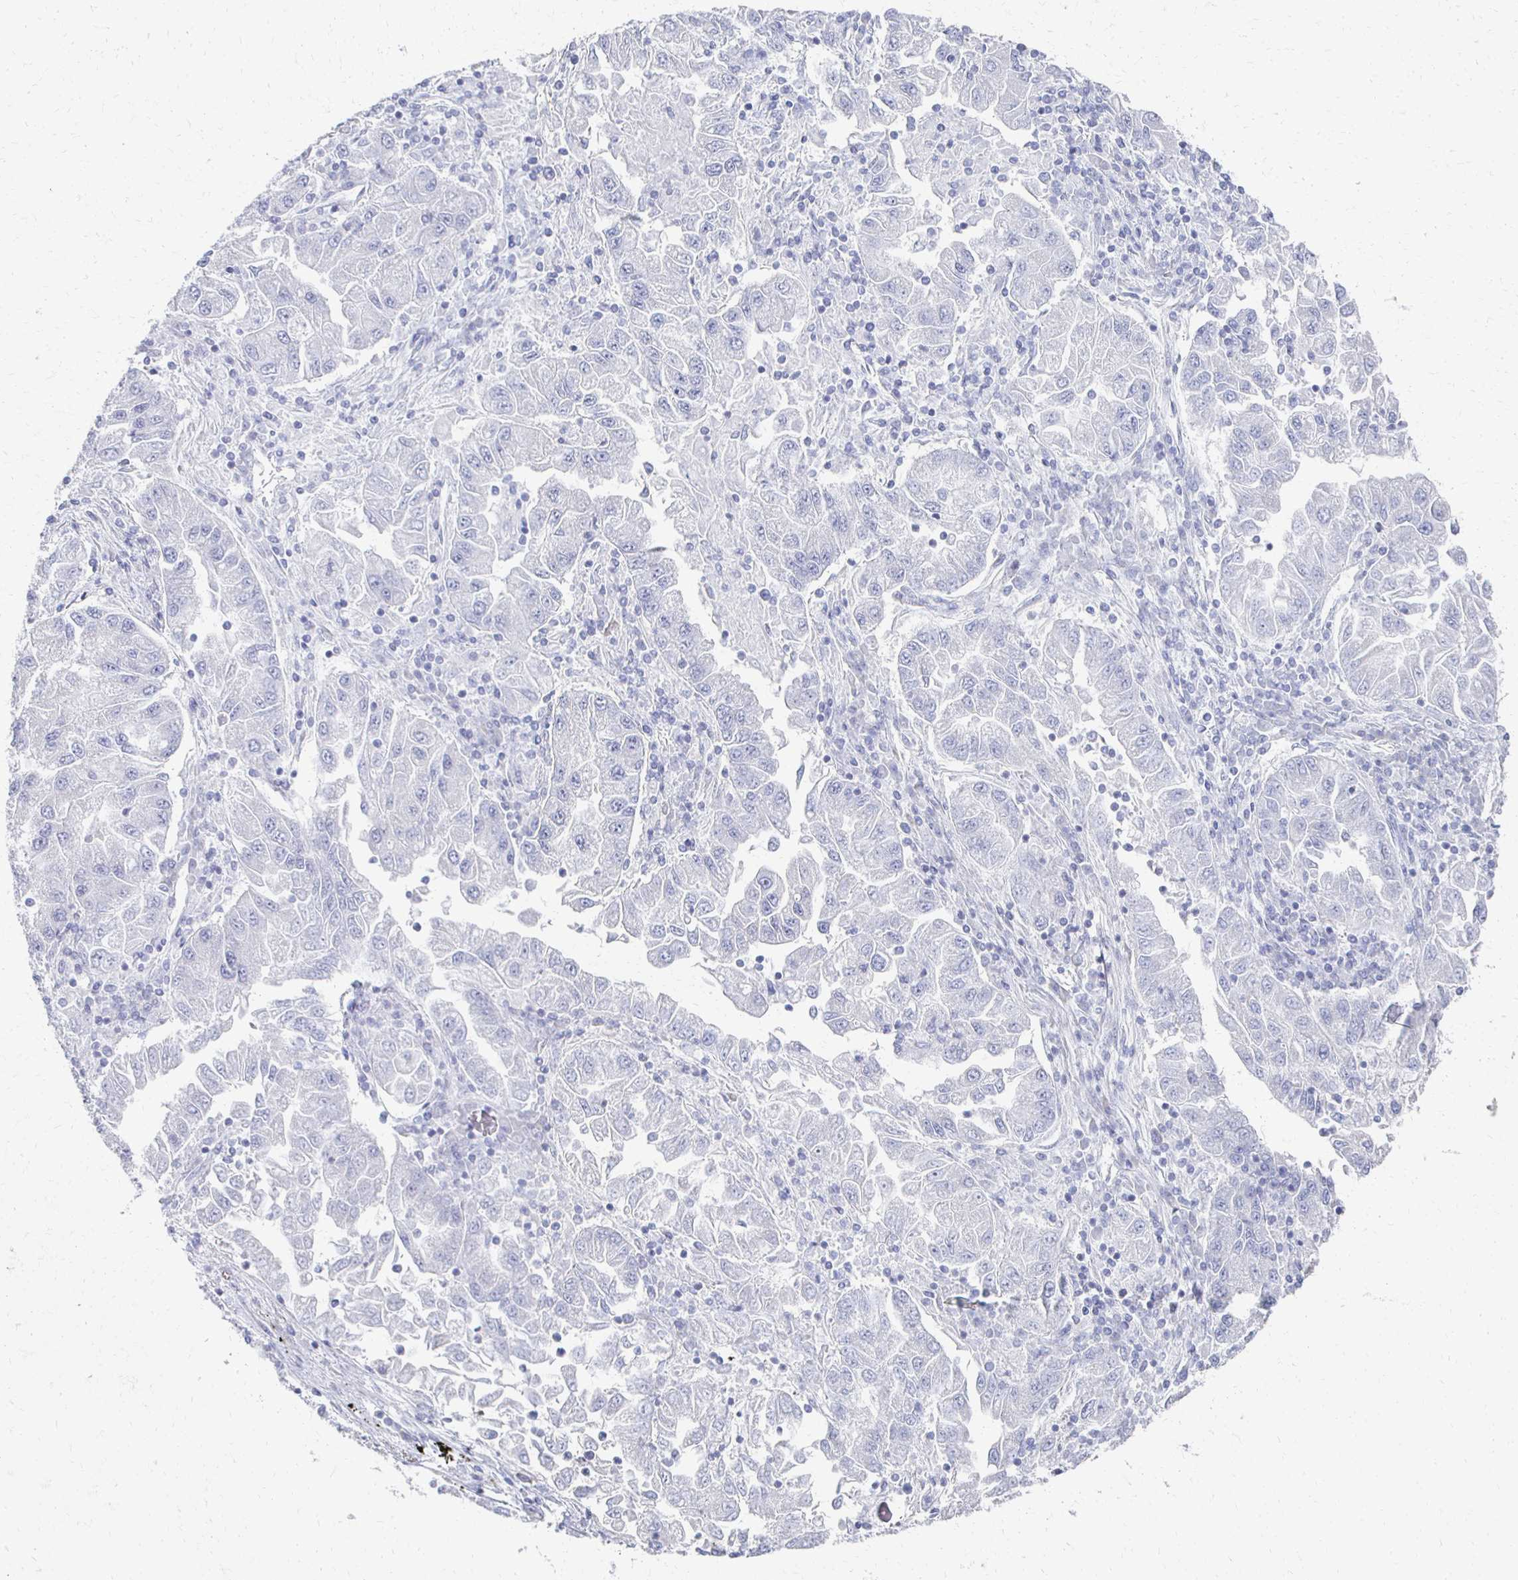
{"staining": {"intensity": "negative", "quantity": "none", "location": "none"}, "tissue": "lung cancer", "cell_type": "Tumor cells", "image_type": "cancer", "snomed": [{"axis": "morphology", "description": "Adenocarcinoma, NOS"}, {"axis": "morphology", "description": "Adenocarcinoma primary or metastatic"}, {"axis": "topography", "description": "Lung"}], "caption": "A photomicrograph of human lung cancer is negative for staining in tumor cells.", "gene": "ATP1A3", "patient": {"sex": "male", "age": 74}}